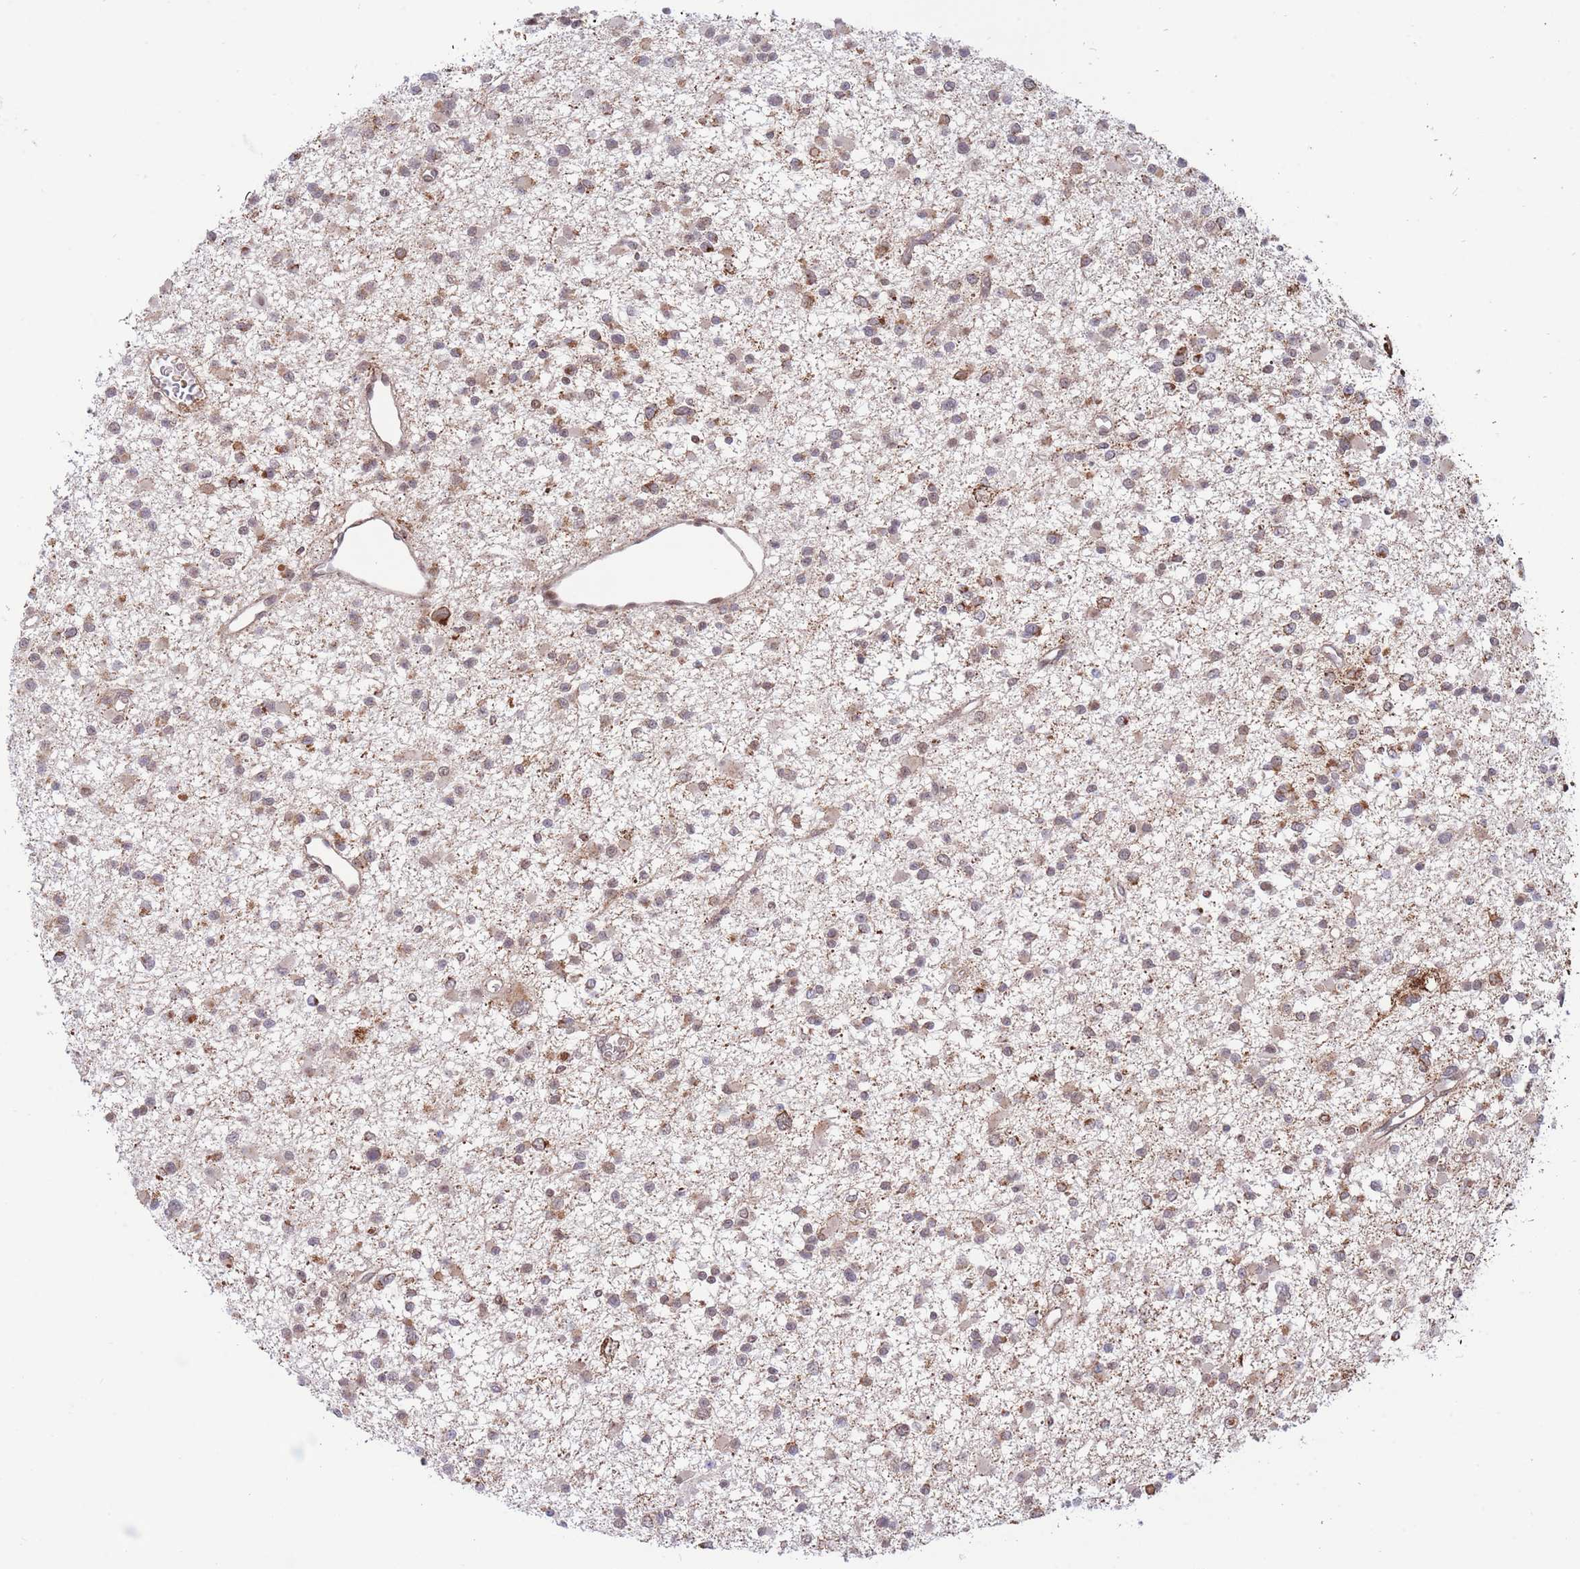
{"staining": {"intensity": "moderate", "quantity": "25%-75%", "location": "cytoplasmic/membranous"}, "tissue": "glioma", "cell_type": "Tumor cells", "image_type": "cancer", "snomed": [{"axis": "morphology", "description": "Glioma, malignant, Low grade"}, {"axis": "topography", "description": "Brain"}], "caption": "High-power microscopy captured an immunohistochemistry (IHC) micrograph of glioma, revealing moderate cytoplasmic/membranous expression in approximately 25%-75% of tumor cells.", "gene": "BOD1L1", "patient": {"sex": "female", "age": 22}}